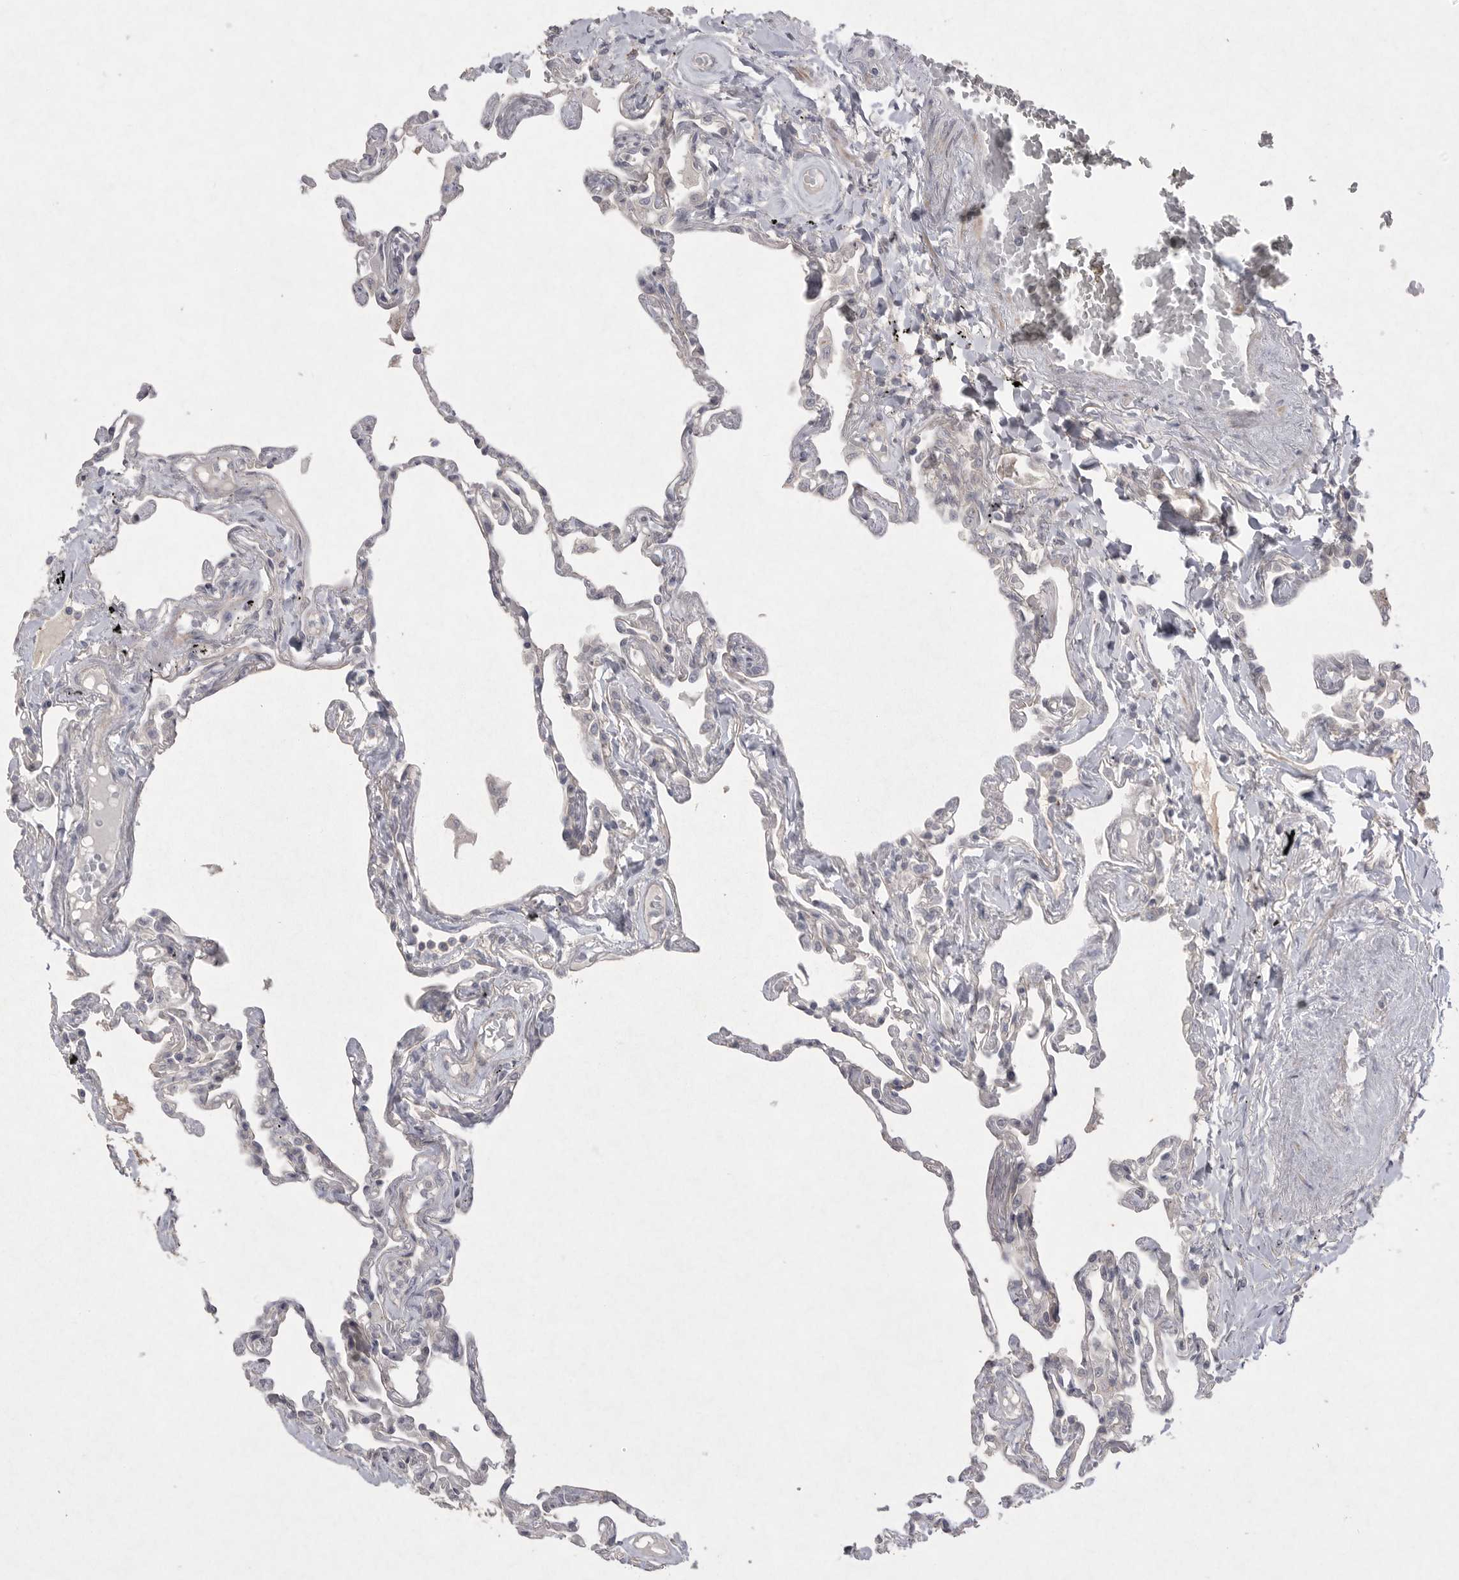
{"staining": {"intensity": "weak", "quantity": "<25%", "location": "cytoplasmic/membranous"}, "tissue": "lung", "cell_type": "Alveolar cells", "image_type": "normal", "snomed": [{"axis": "morphology", "description": "Normal tissue, NOS"}, {"axis": "topography", "description": "Lung"}], "caption": "Immunohistochemistry (IHC) image of benign lung: lung stained with DAB (3,3'-diaminobenzidine) displays no significant protein expression in alveolar cells. Nuclei are stained in blue.", "gene": "VANGL2", "patient": {"sex": "female", "age": 67}}